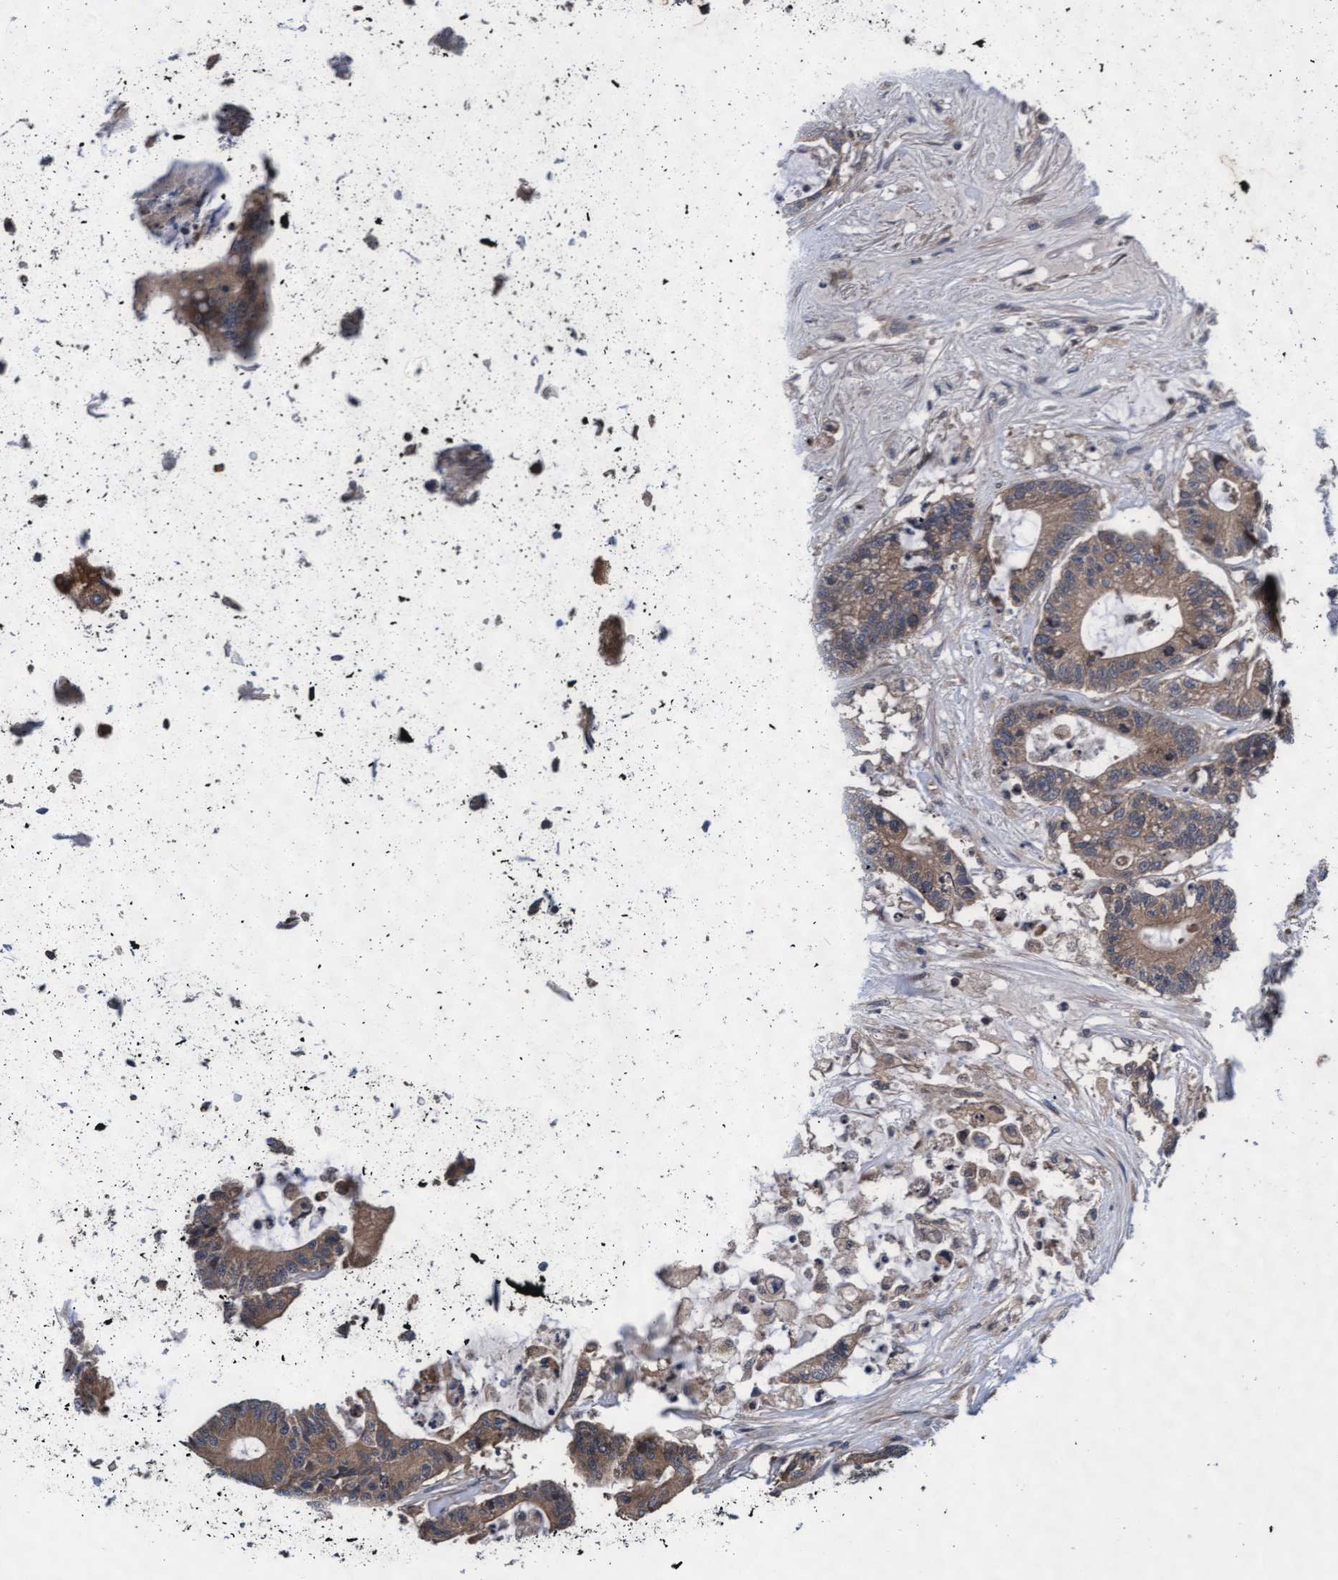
{"staining": {"intensity": "weak", "quantity": ">75%", "location": "cytoplasmic/membranous"}, "tissue": "colorectal cancer", "cell_type": "Tumor cells", "image_type": "cancer", "snomed": [{"axis": "morphology", "description": "Adenocarcinoma, NOS"}, {"axis": "topography", "description": "Colon"}], "caption": "There is low levels of weak cytoplasmic/membranous staining in tumor cells of colorectal adenocarcinoma, as demonstrated by immunohistochemical staining (brown color).", "gene": "EFCAB13", "patient": {"sex": "female", "age": 84}}